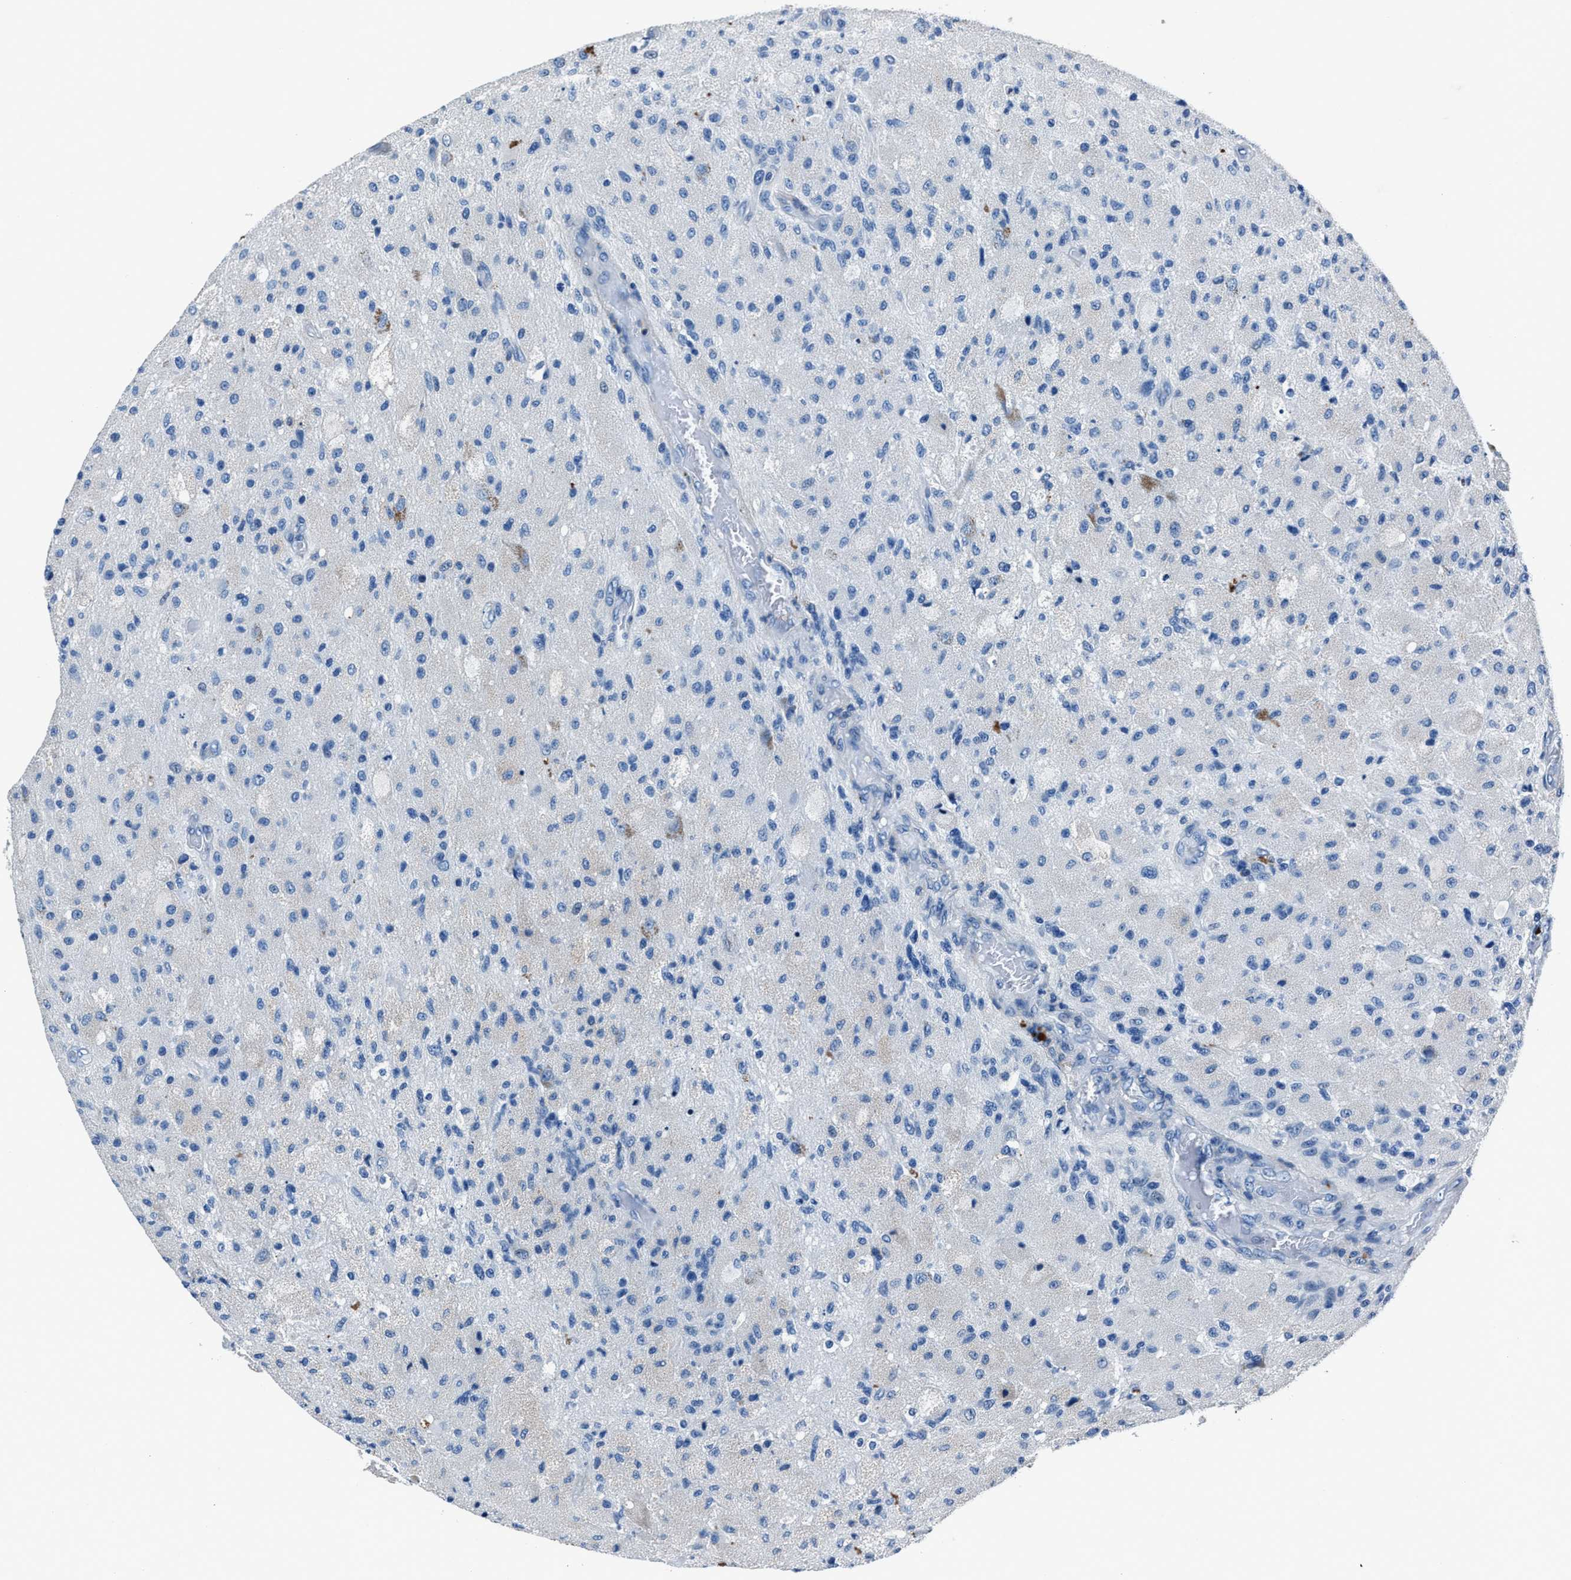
{"staining": {"intensity": "negative", "quantity": "none", "location": "none"}, "tissue": "glioma", "cell_type": "Tumor cells", "image_type": "cancer", "snomed": [{"axis": "morphology", "description": "Normal tissue, NOS"}, {"axis": "morphology", "description": "Glioma, malignant, High grade"}, {"axis": "topography", "description": "Cerebral cortex"}], "caption": "This is a photomicrograph of IHC staining of malignant glioma (high-grade), which shows no staining in tumor cells. (IHC, brightfield microscopy, high magnification).", "gene": "FGL2", "patient": {"sex": "male", "age": 77}}